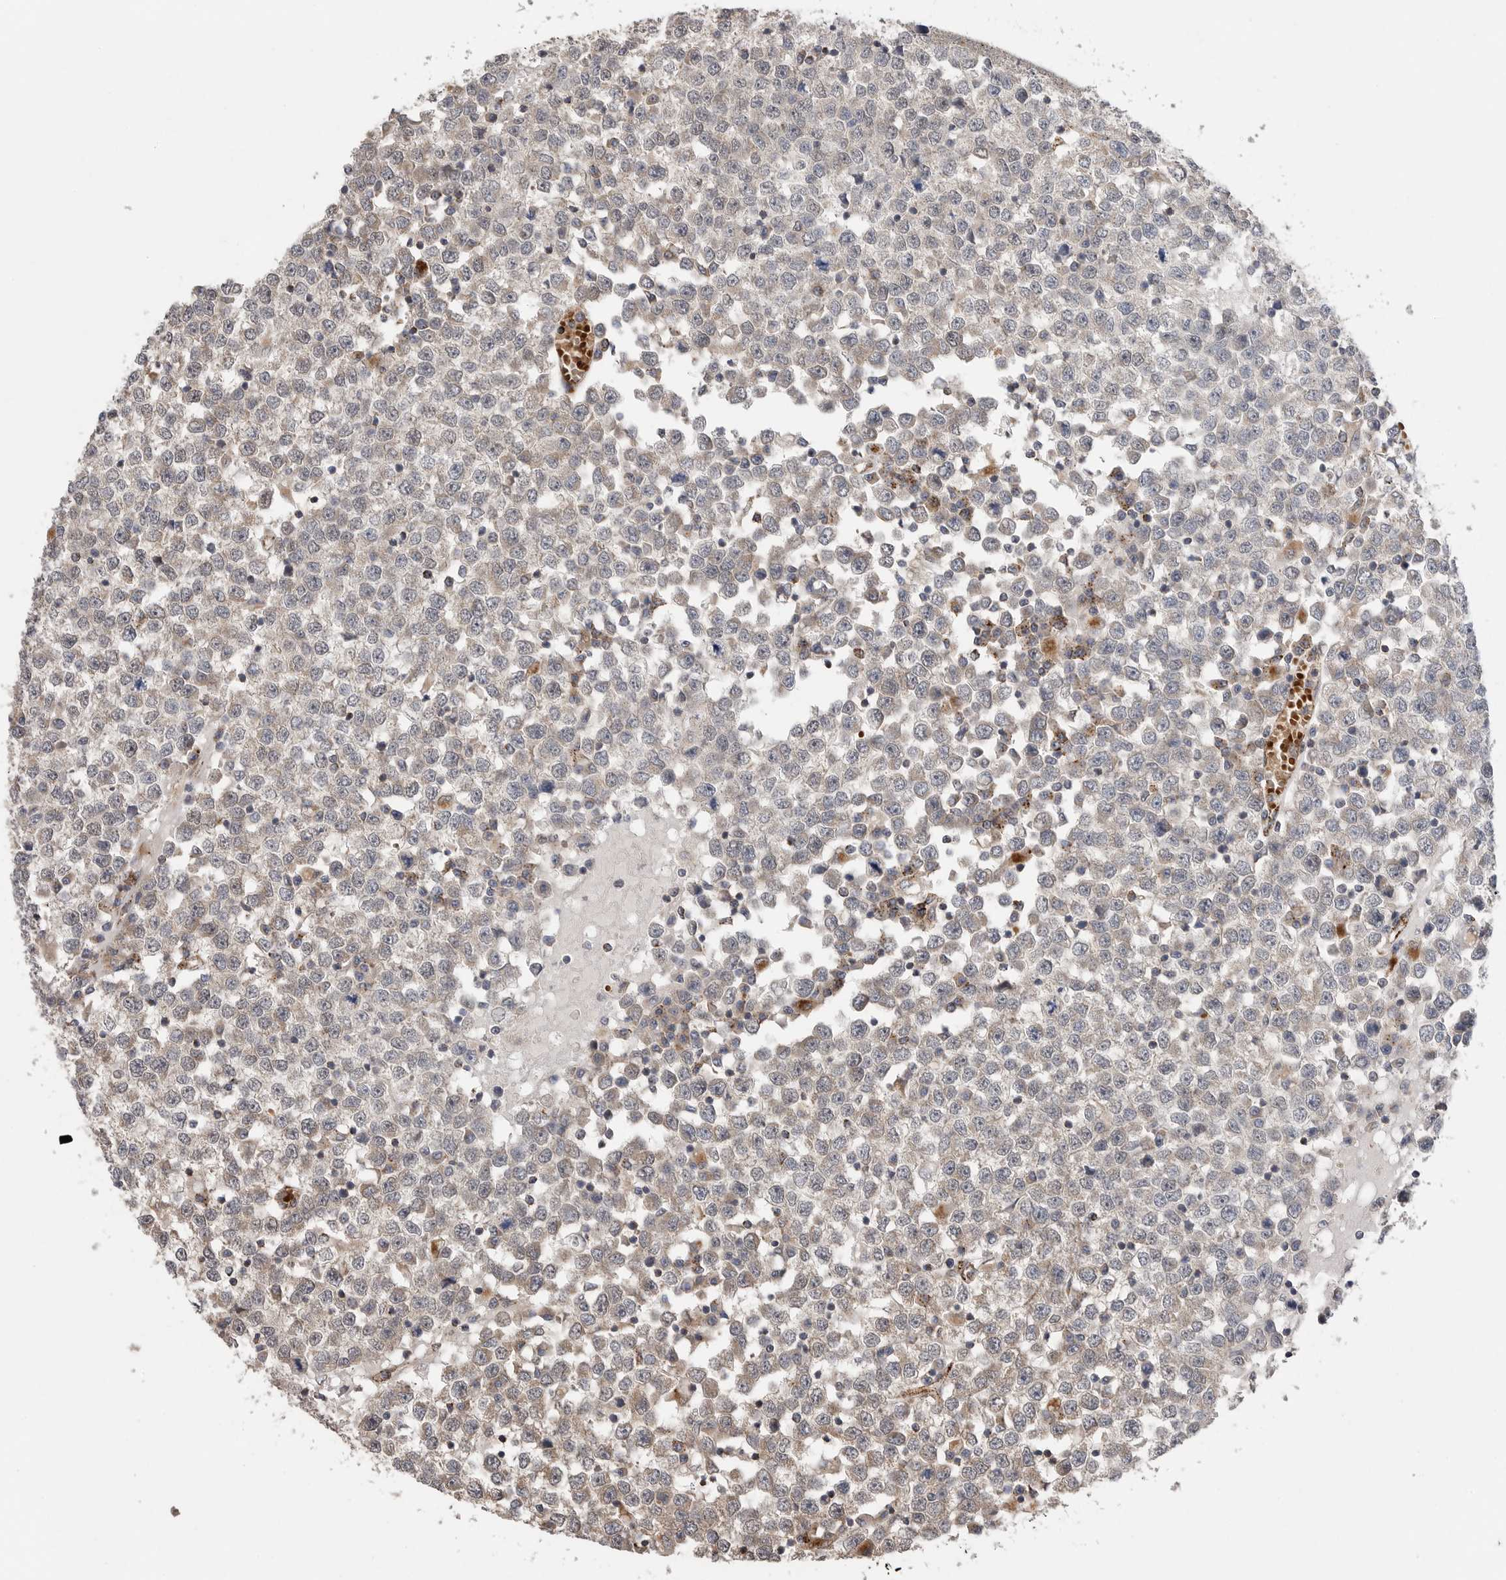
{"staining": {"intensity": "weak", "quantity": "25%-75%", "location": "cytoplasmic/membranous"}, "tissue": "testis cancer", "cell_type": "Tumor cells", "image_type": "cancer", "snomed": [{"axis": "morphology", "description": "Seminoma, NOS"}, {"axis": "topography", "description": "Testis"}], "caption": "This micrograph reveals immunohistochemistry (IHC) staining of seminoma (testis), with low weak cytoplasmic/membranous expression in about 25%-75% of tumor cells.", "gene": "GALNS", "patient": {"sex": "male", "age": 65}}